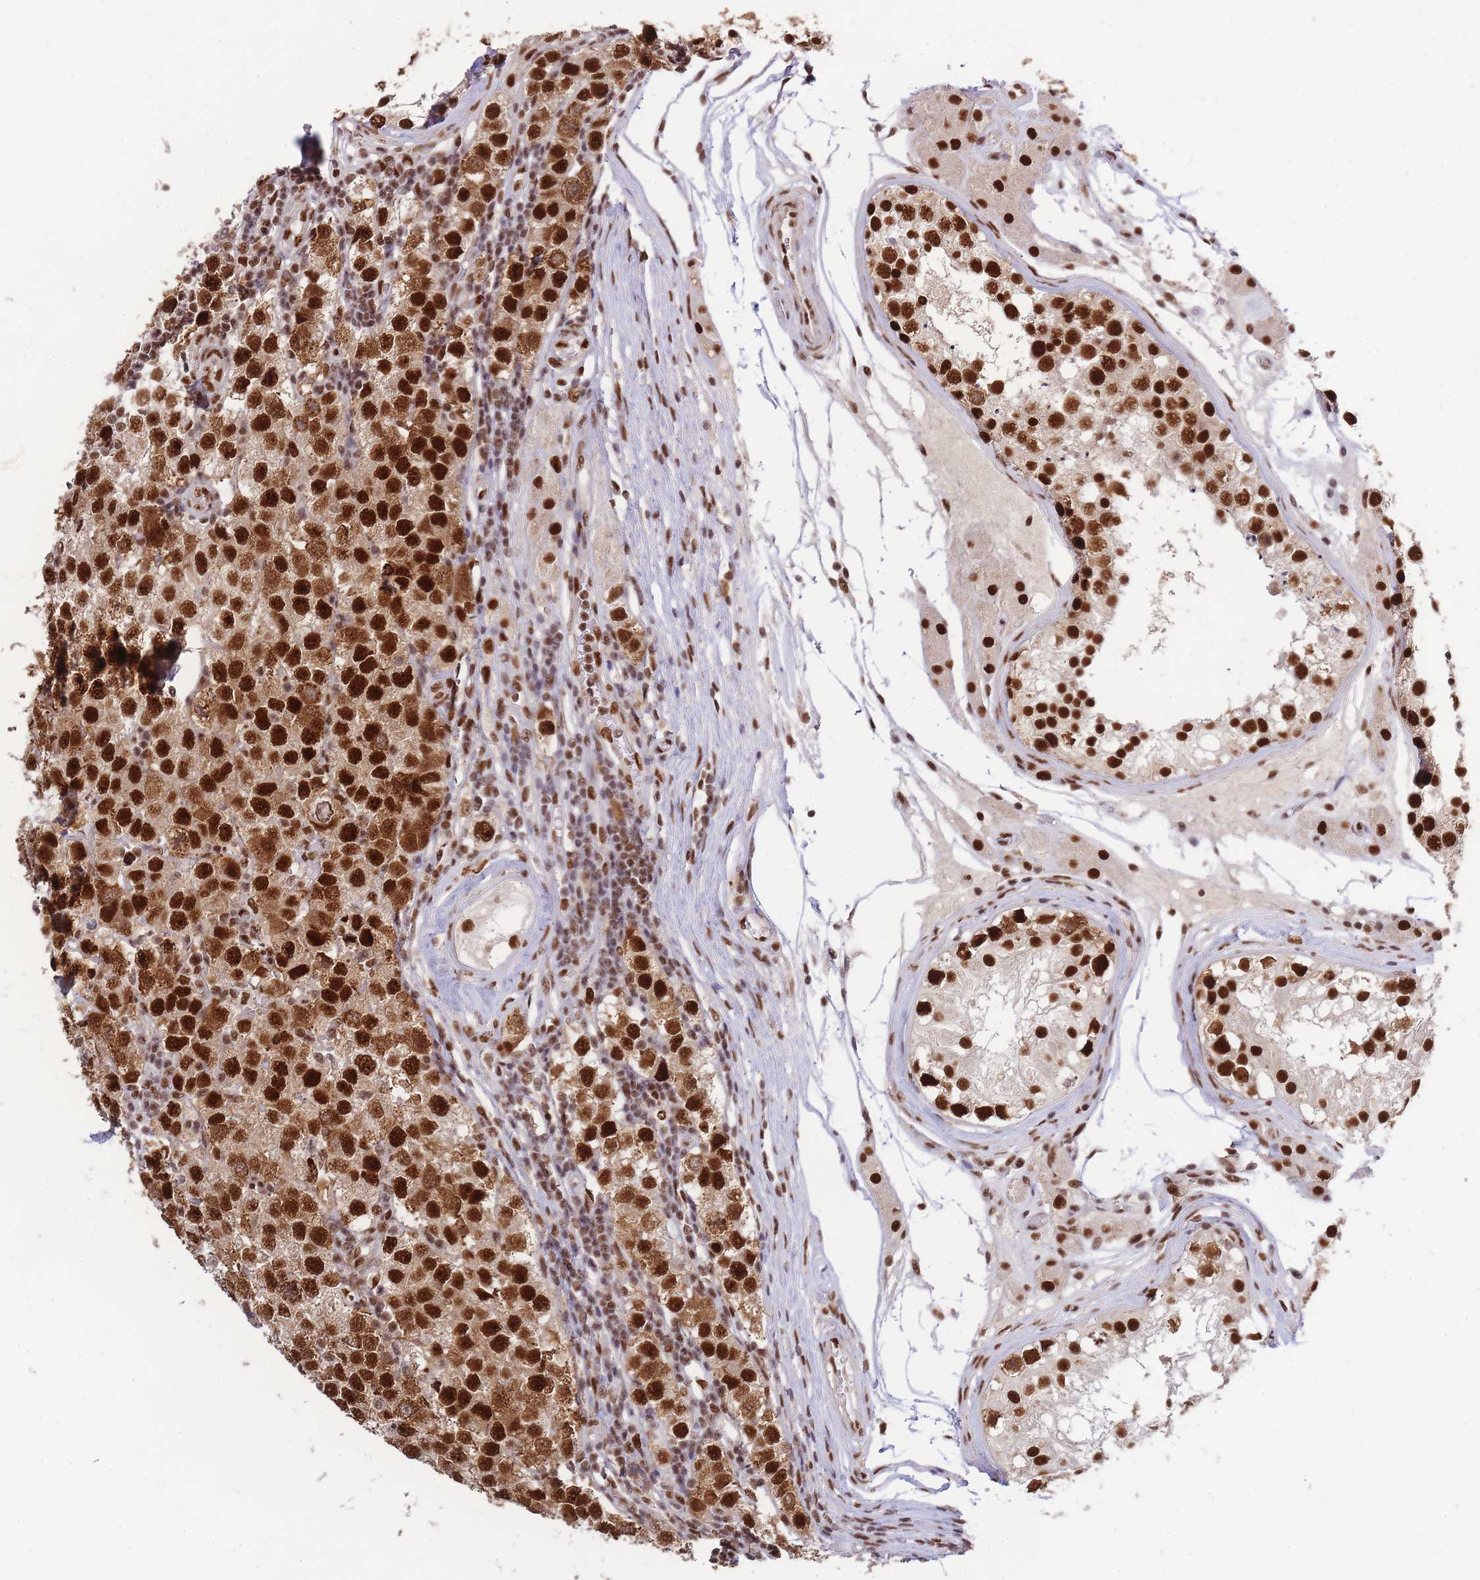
{"staining": {"intensity": "strong", "quantity": ">75%", "location": "nuclear"}, "tissue": "testis cancer", "cell_type": "Tumor cells", "image_type": "cancer", "snomed": [{"axis": "morphology", "description": "Seminoma, NOS"}, {"axis": "topography", "description": "Testis"}], "caption": "Testis cancer (seminoma) stained with a protein marker shows strong staining in tumor cells.", "gene": "PRKDC", "patient": {"sex": "male", "age": 34}}